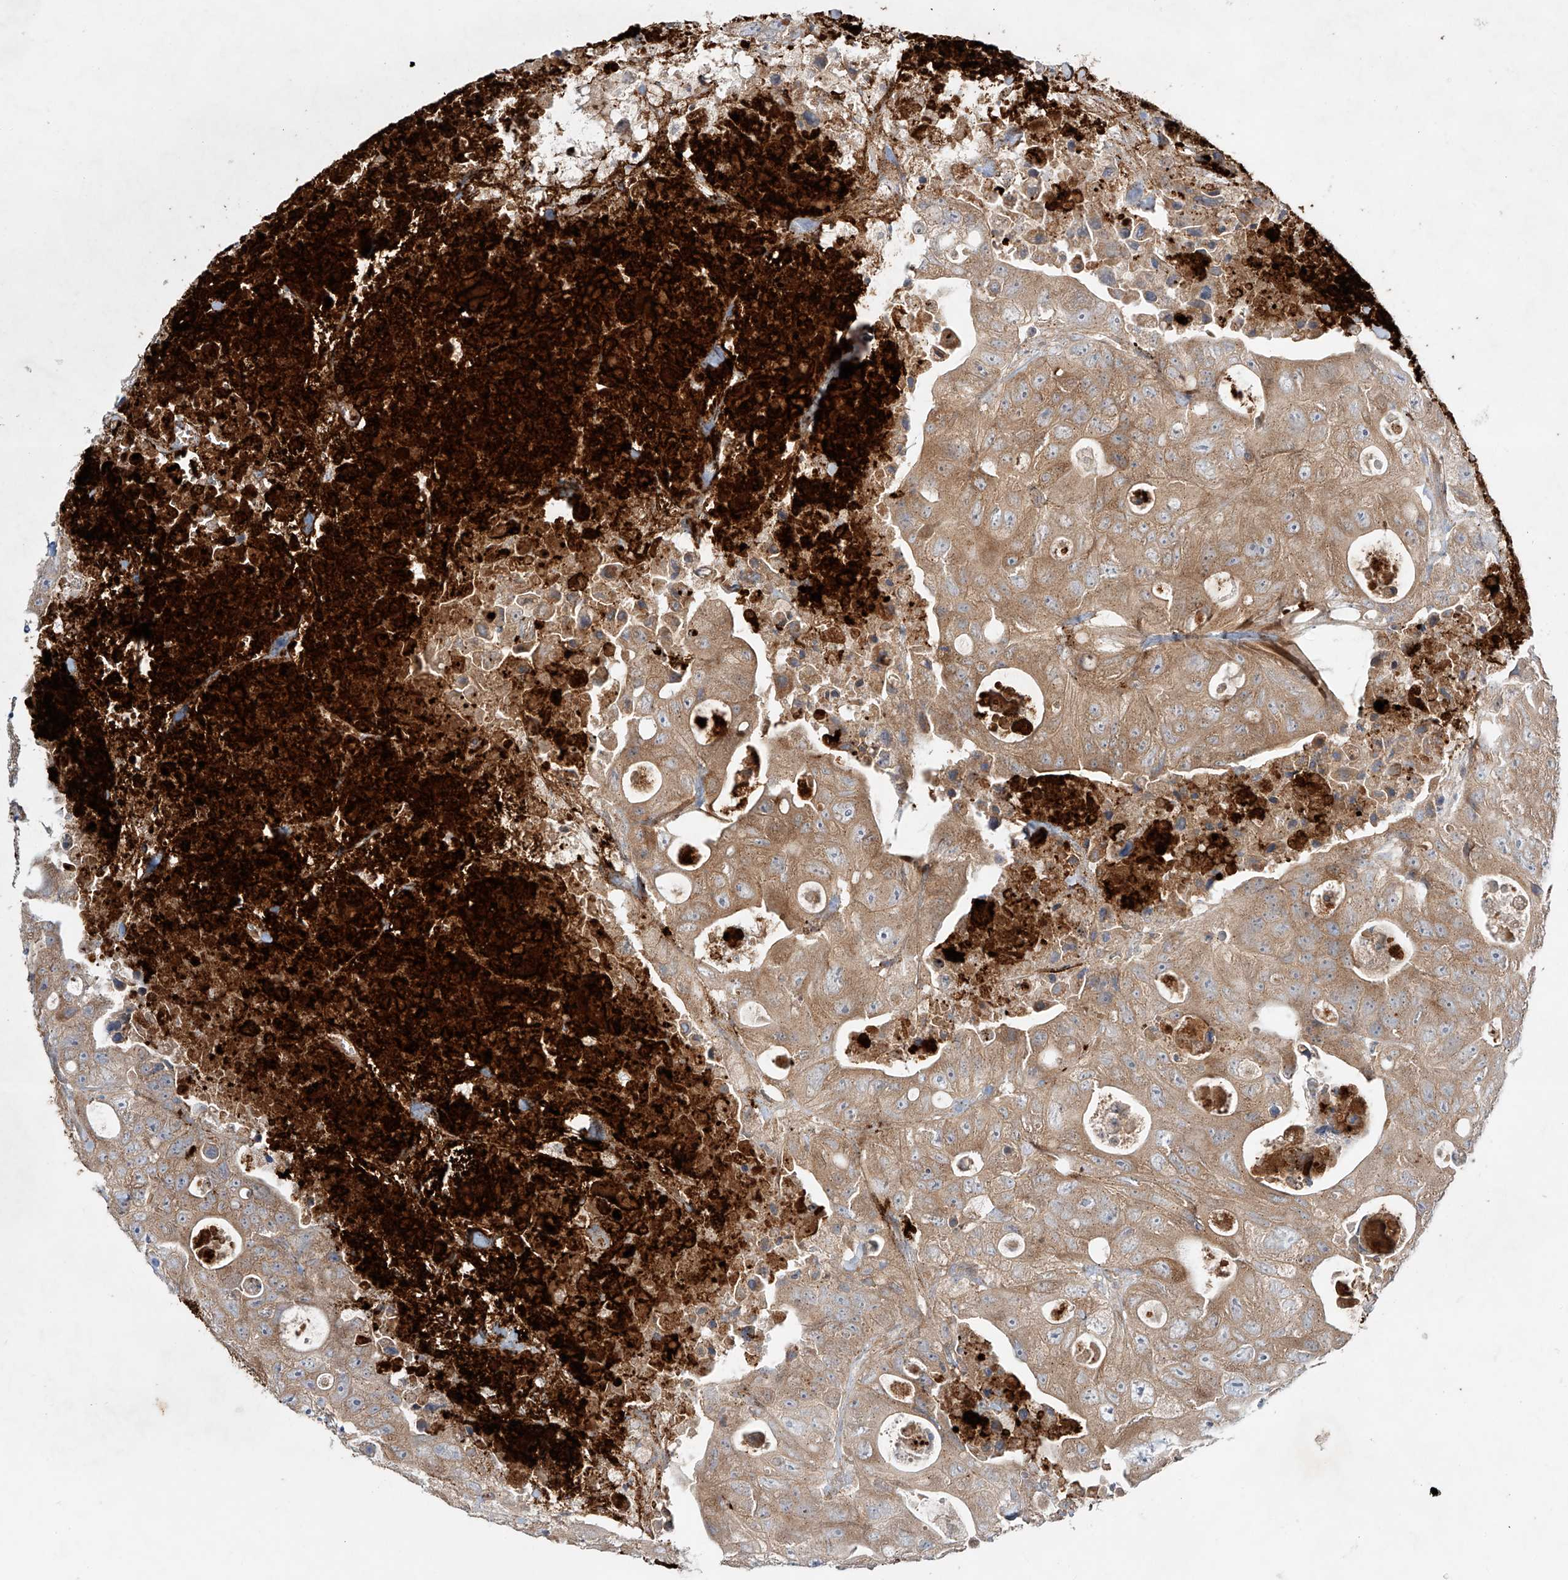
{"staining": {"intensity": "moderate", "quantity": ">75%", "location": "cytoplasmic/membranous"}, "tissue": "colorectal cancer", "cell_type": "Tumor cells", "image_type": "cancer", "snomed": [{"axis": "morphology", "description": "Adenocarcinoma, NOS"}, {"axis": "topography", "description": "Colon"}], "caption": "A micrograph of colorectal cancer (adenocarcinoma) stained for a protein demonstrates moderate cytoplasmic/membranous brown staining in tumor cells.", "gene": "TJAP1", "patient": {"sex": "female", "age": 46}}